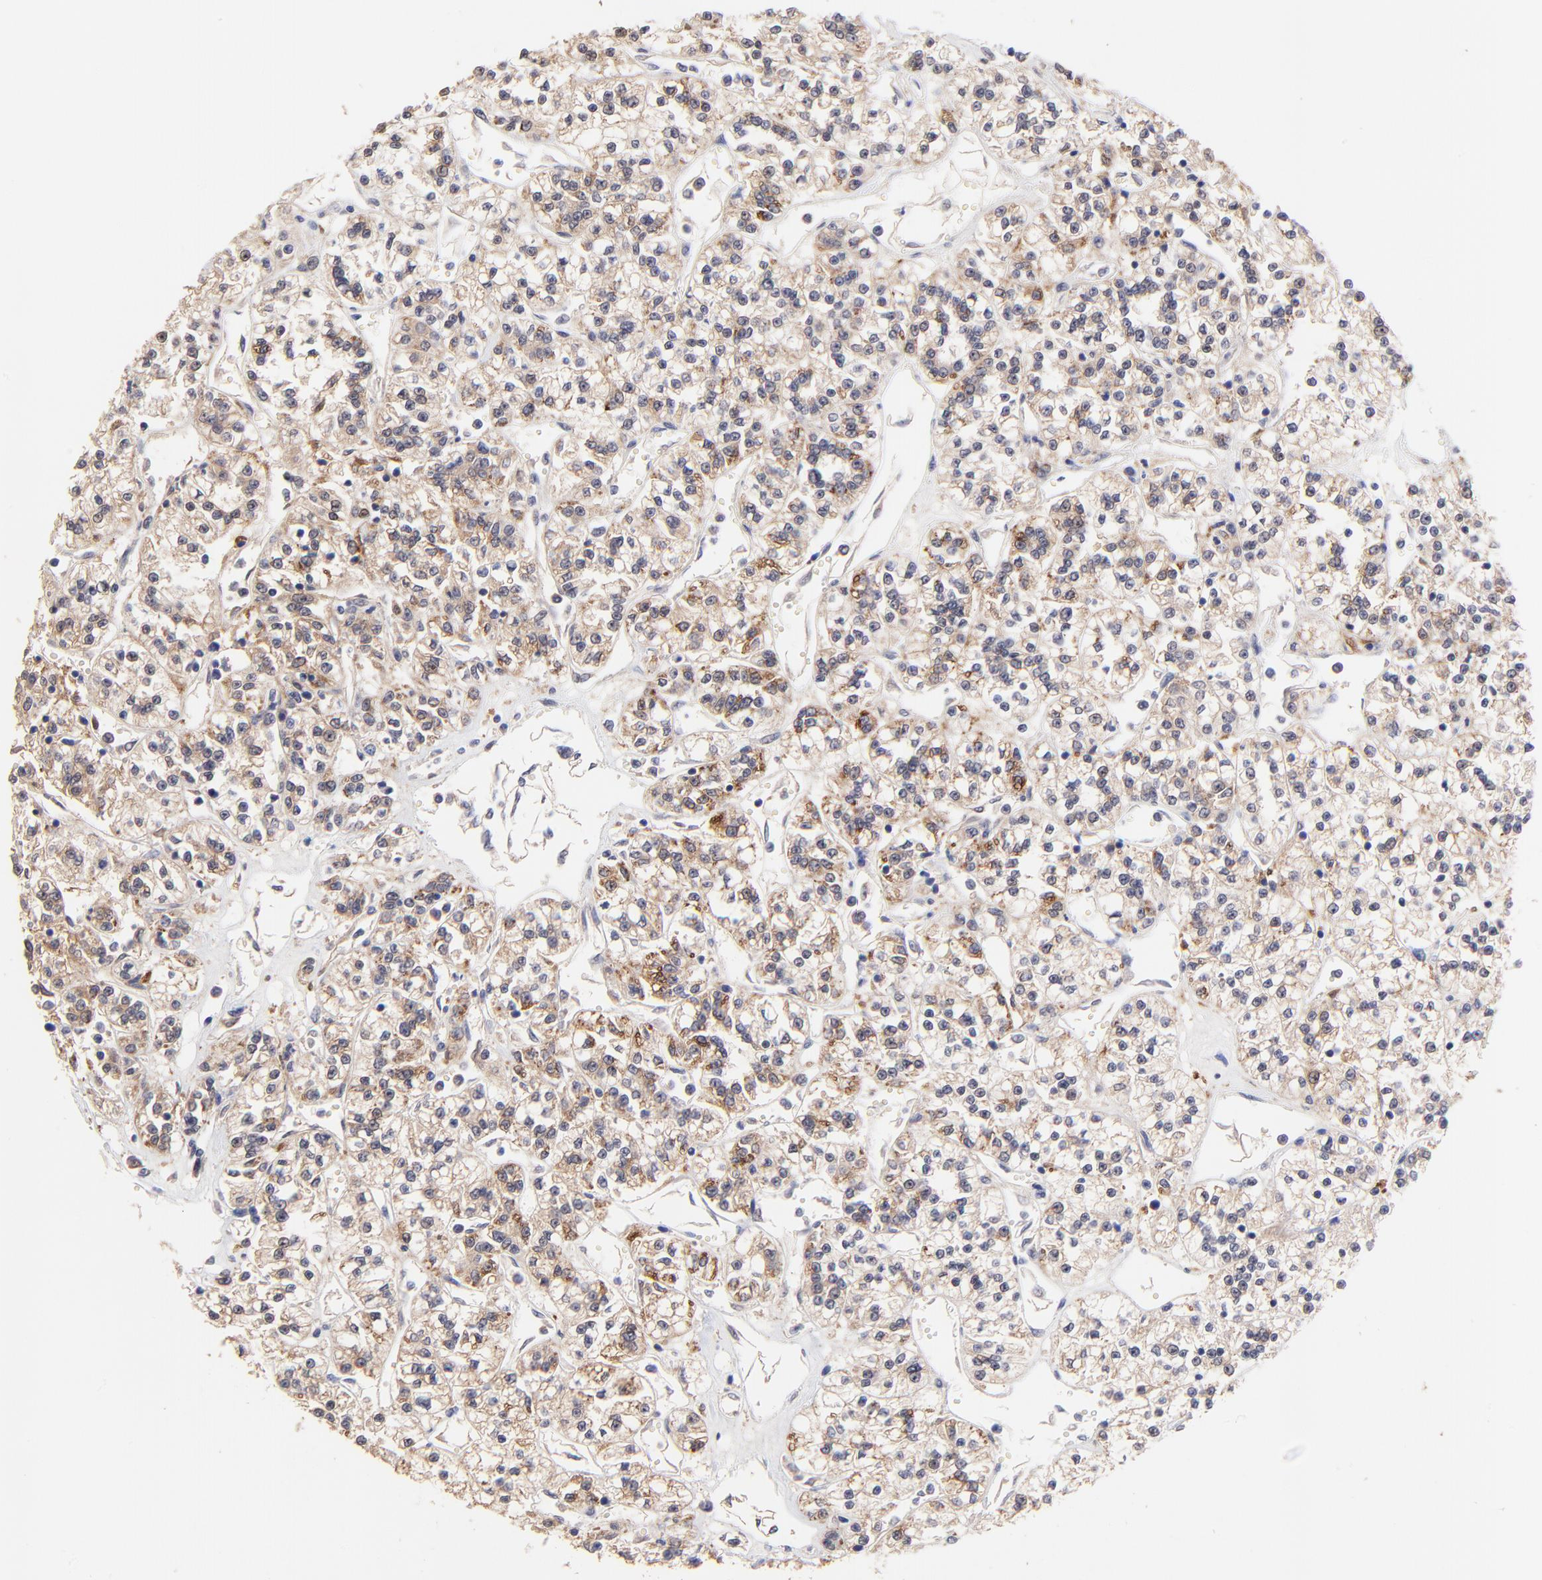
{"staining": {"intensity": "moderate", "quantity": ">75%", "location": "cytoplasmic/membranous"}, "tissue": "renal cancer", "cell_type": "Tumor cells", "image_type": "cancer", "snomed": [{"axis": "morphology", "description": "Adenocarcinoma, NOS"}, {"axis": "topography", "description": "Kidney"}], "caption": "The image exhibits staining of adenocarcinoma (renal), revealing moderate cytoplasmic/membranous protein expression (brown color) within tumor cells. Using DAB (3,3'-diaminobenzidine) (brown) and hematoxylin (blue) stains, captured at high magnification using brightfield microscopy.", "gene": "ZNF747", "patient": {"sex": "female", "age": 76}}